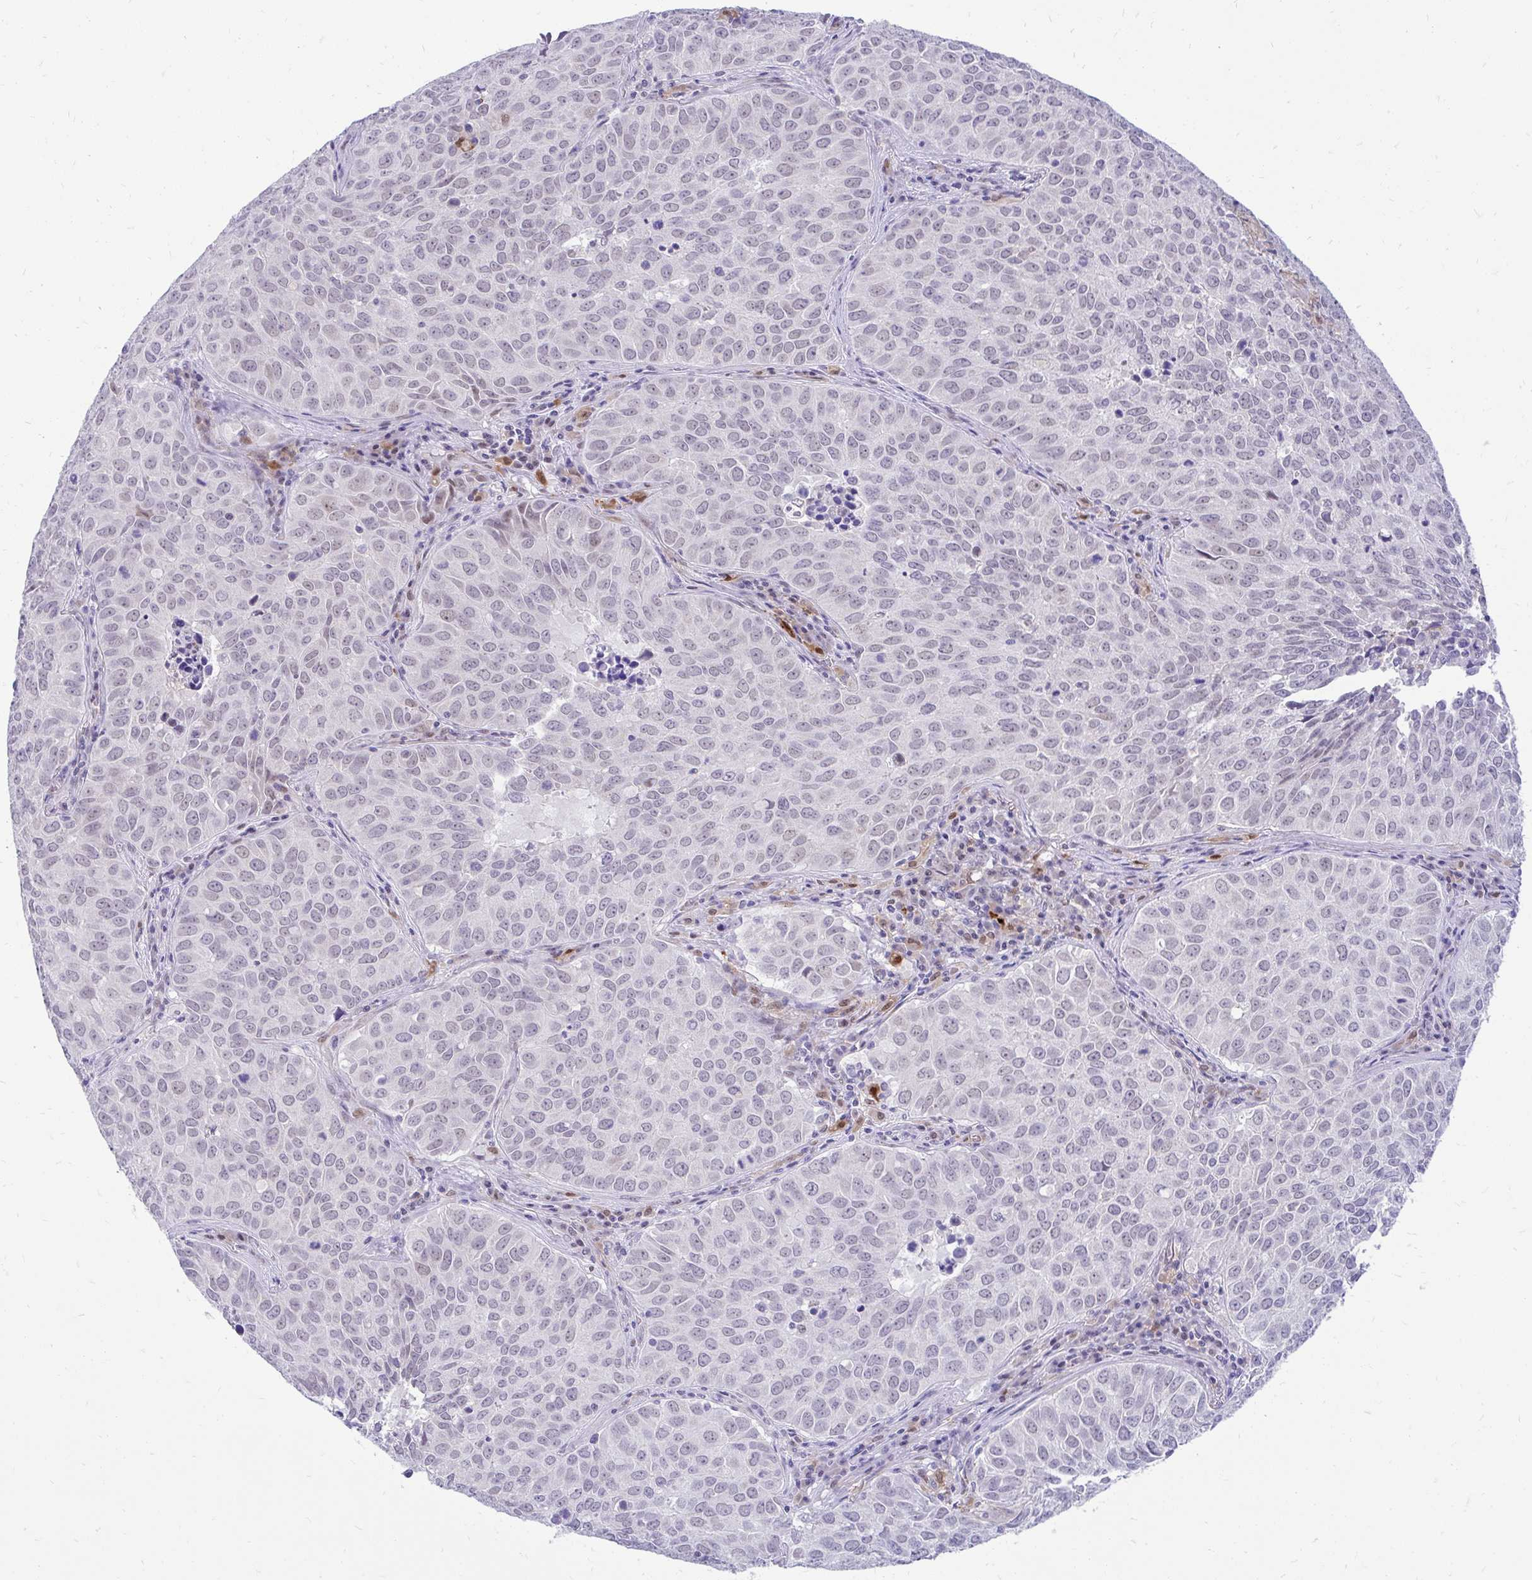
{"staining": {"intensity": "weak", "quantity": "<25%", "location": "nuclear"}, "tissue": "lung cancer", "cell_type": "Tumor cells", "image_type": "cancer", "snomed": [{"axis": "morphology", "description": "Adenocarcinoma, NOS"}, {"axis": "topography", "description": "Lung"}], "caption": "Adenocarcinoma (lung) stained for a protein using IHC demonstrates no expression tumor cells.", "gene": "GLB1L2", "patient": {"sex": "female", "age": 50}}